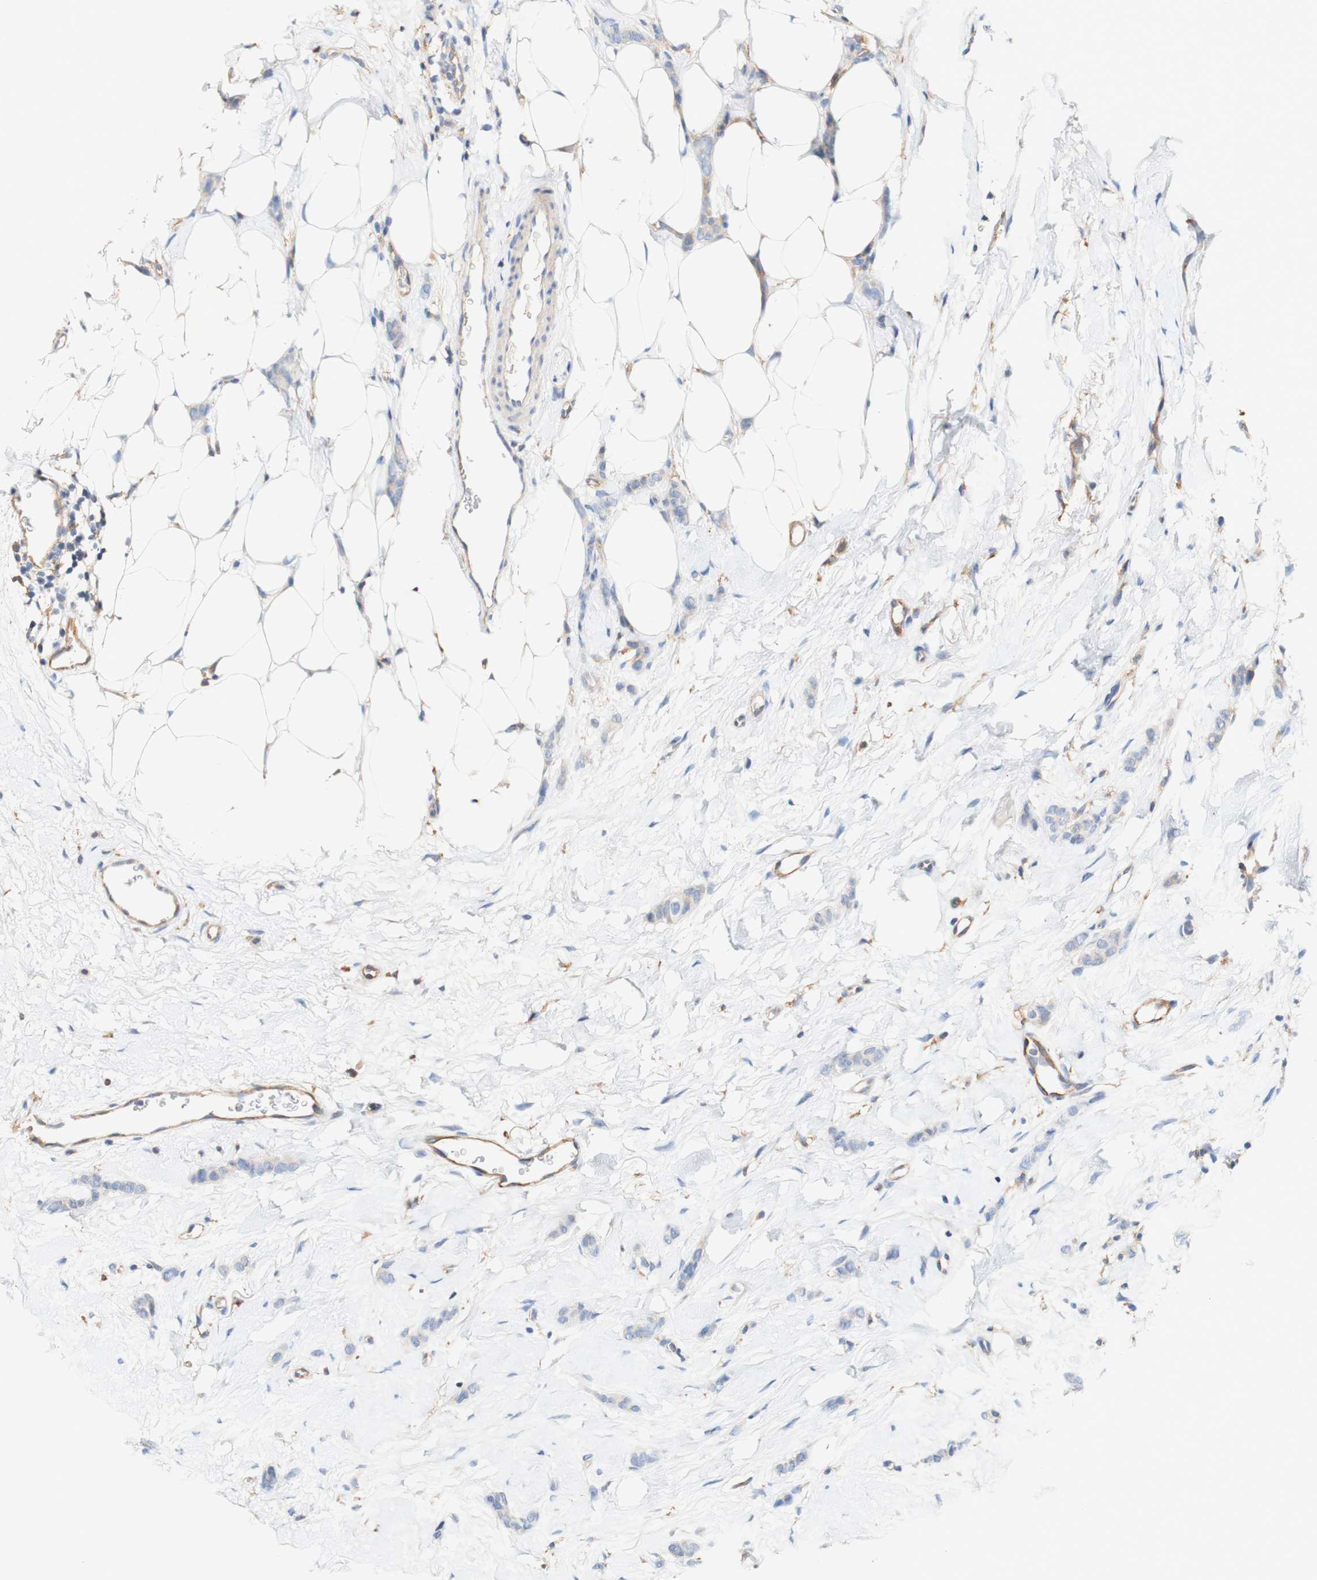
{"staining": {"intensity": "weak", "quantity": "<25%", "location": "cytoplasmic/membranous"}, "tissue": "breast cancer", "cell_type": "Tumor cells", "image_type": "cancer", "snomed": [{"axis": "morphology", "description": "Lobular carcinoma"}, {"axis": "topography", "description": "Skin"}, {"axis": "topography", "description": "Breast"}], "caption": "Photomicrograph shows no protein positivity in tumor cells of lobular carcinoma (breast) tissue.", "gene": "PCDH7", "patient": {"sex": "female", "age": 46}}